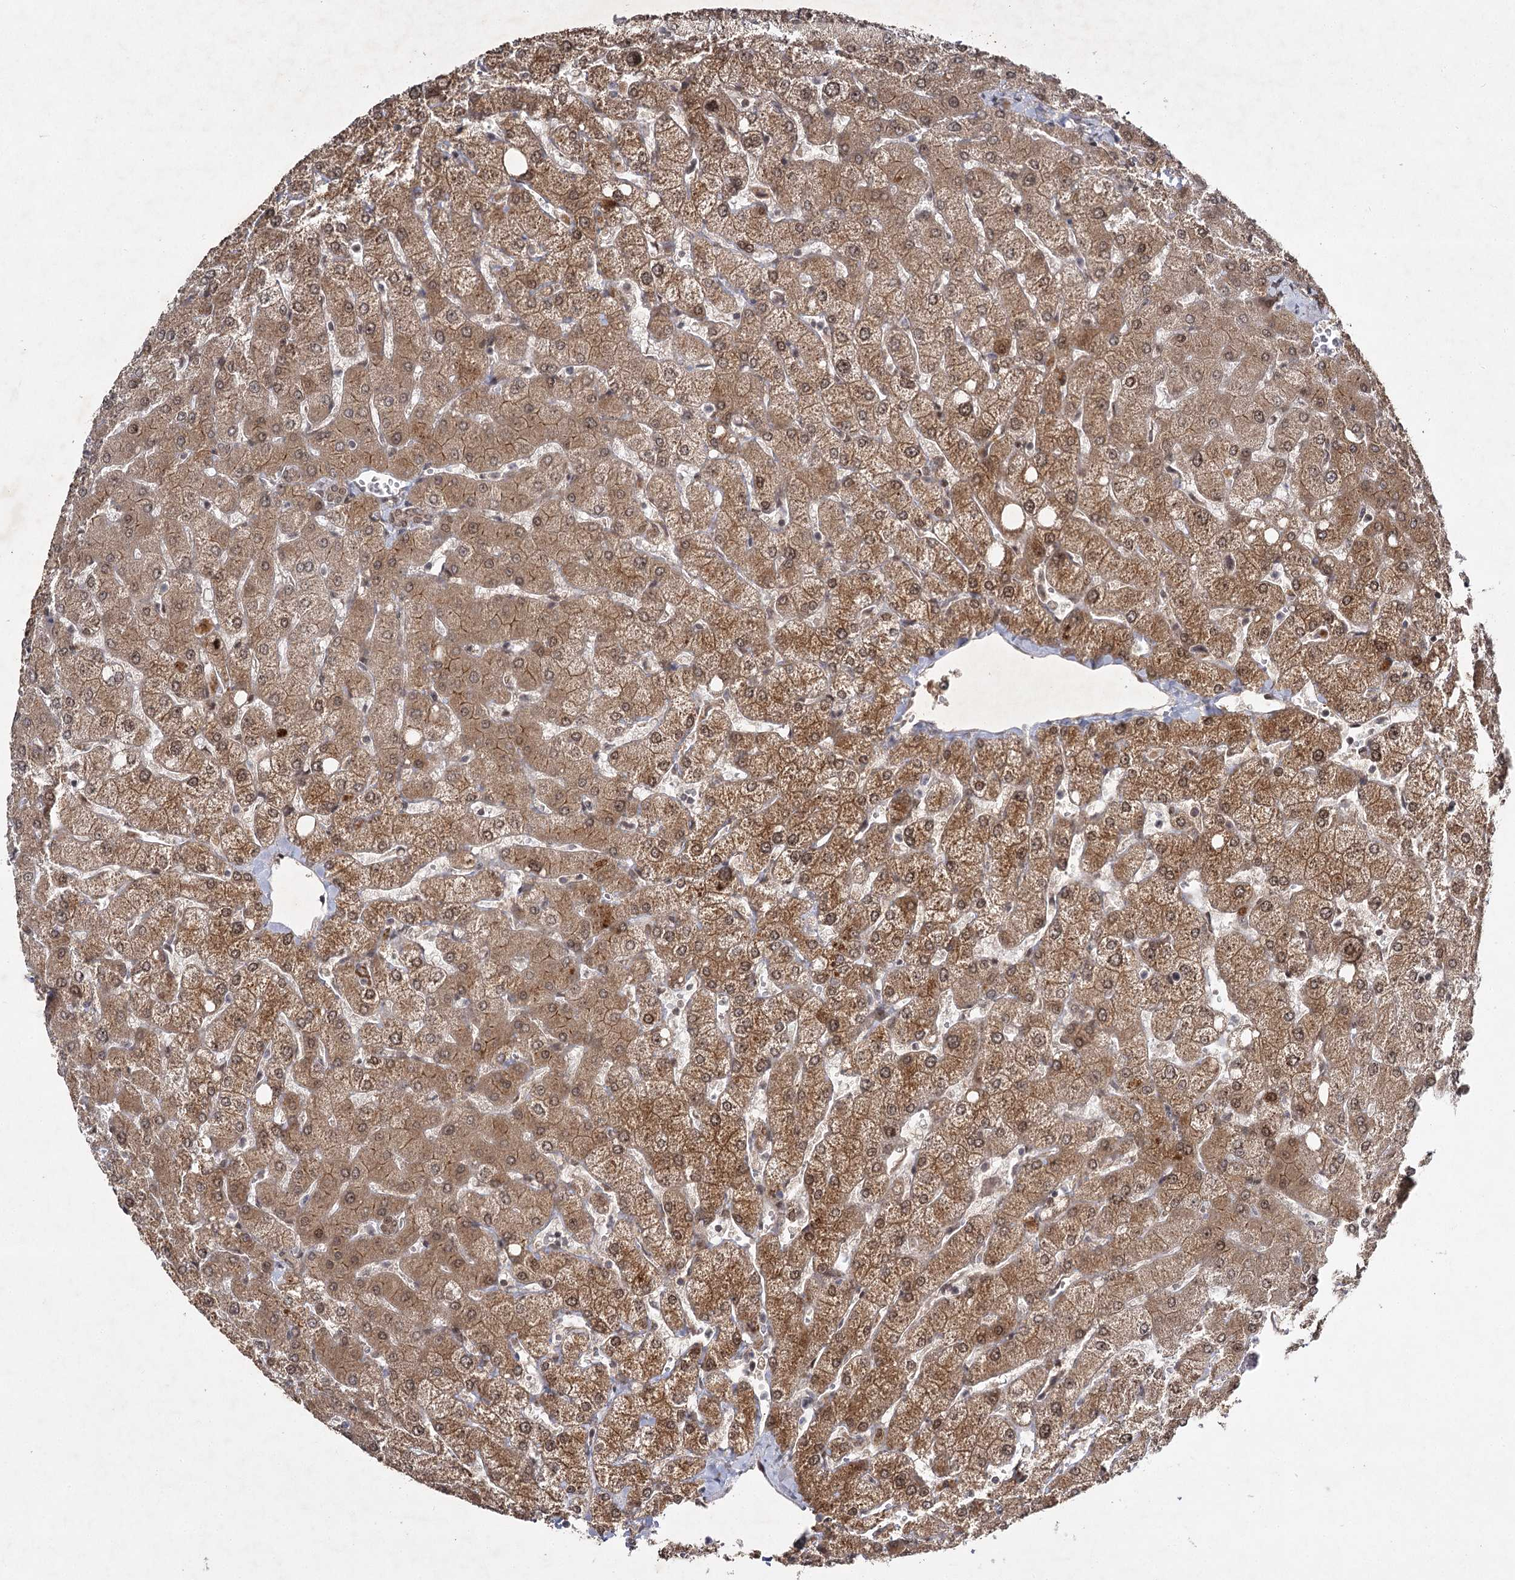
{"staining": {"intensity": "weak", "quantity": ">75%", "location": "cytoplasmic/membranous,nuclear"}, "tissue": "liver", "cell_type": "Cholangiocytes", "image_type": "normal", "snomed": [{"axis": "morphology", "description": "Normal tissue, NOS"}, {"axis": "topography", "description": "Liver"}], "caption": "Cholangiocytes display weak cytoplasmic/membranous,nuclear staining in approximately >75% of cells in benign liver.", "gene": "DCUN1D4", "patient": {"sex": "female", "age": 54}}